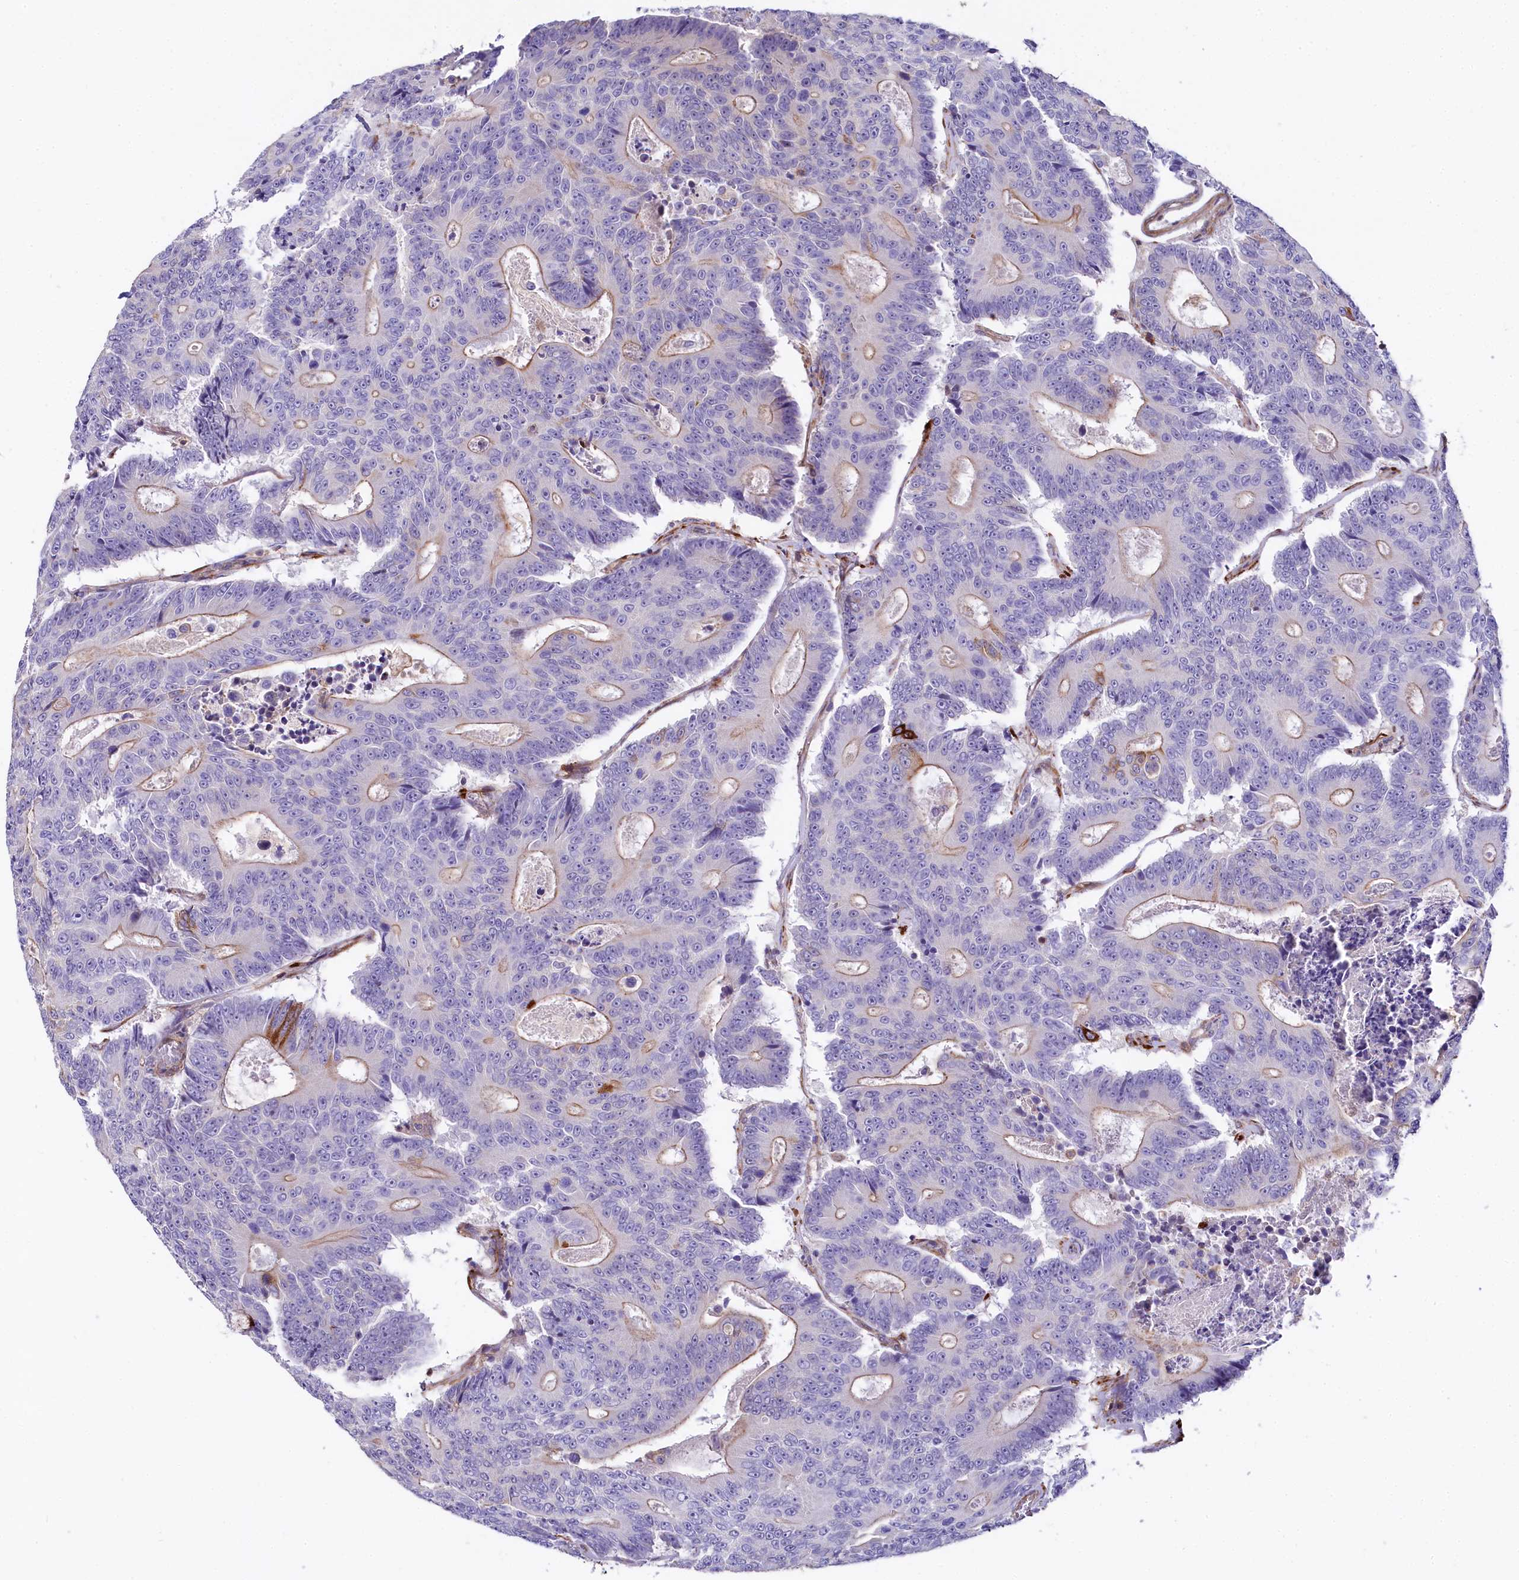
{"staining": {"intensity": "weak", "quantity": "<25%", "location": "cytoplasmic/membranous"}, "tissue": "colorectal cancer", "cell_type": "Tumor cells", "image_type": "cancer", "snomed": [{"axis": "morphology", "description": "Adenocarcinoma, NOS"}, {"axis": "topography", "description": "Colon"}], "caption": "This is an IHC micrograph of colorectal cancer (adenocarcinoma). There is no staining in tumor cells.", "gene": "FCHSD2", "patient": {"sex": "male", "age": 83}}